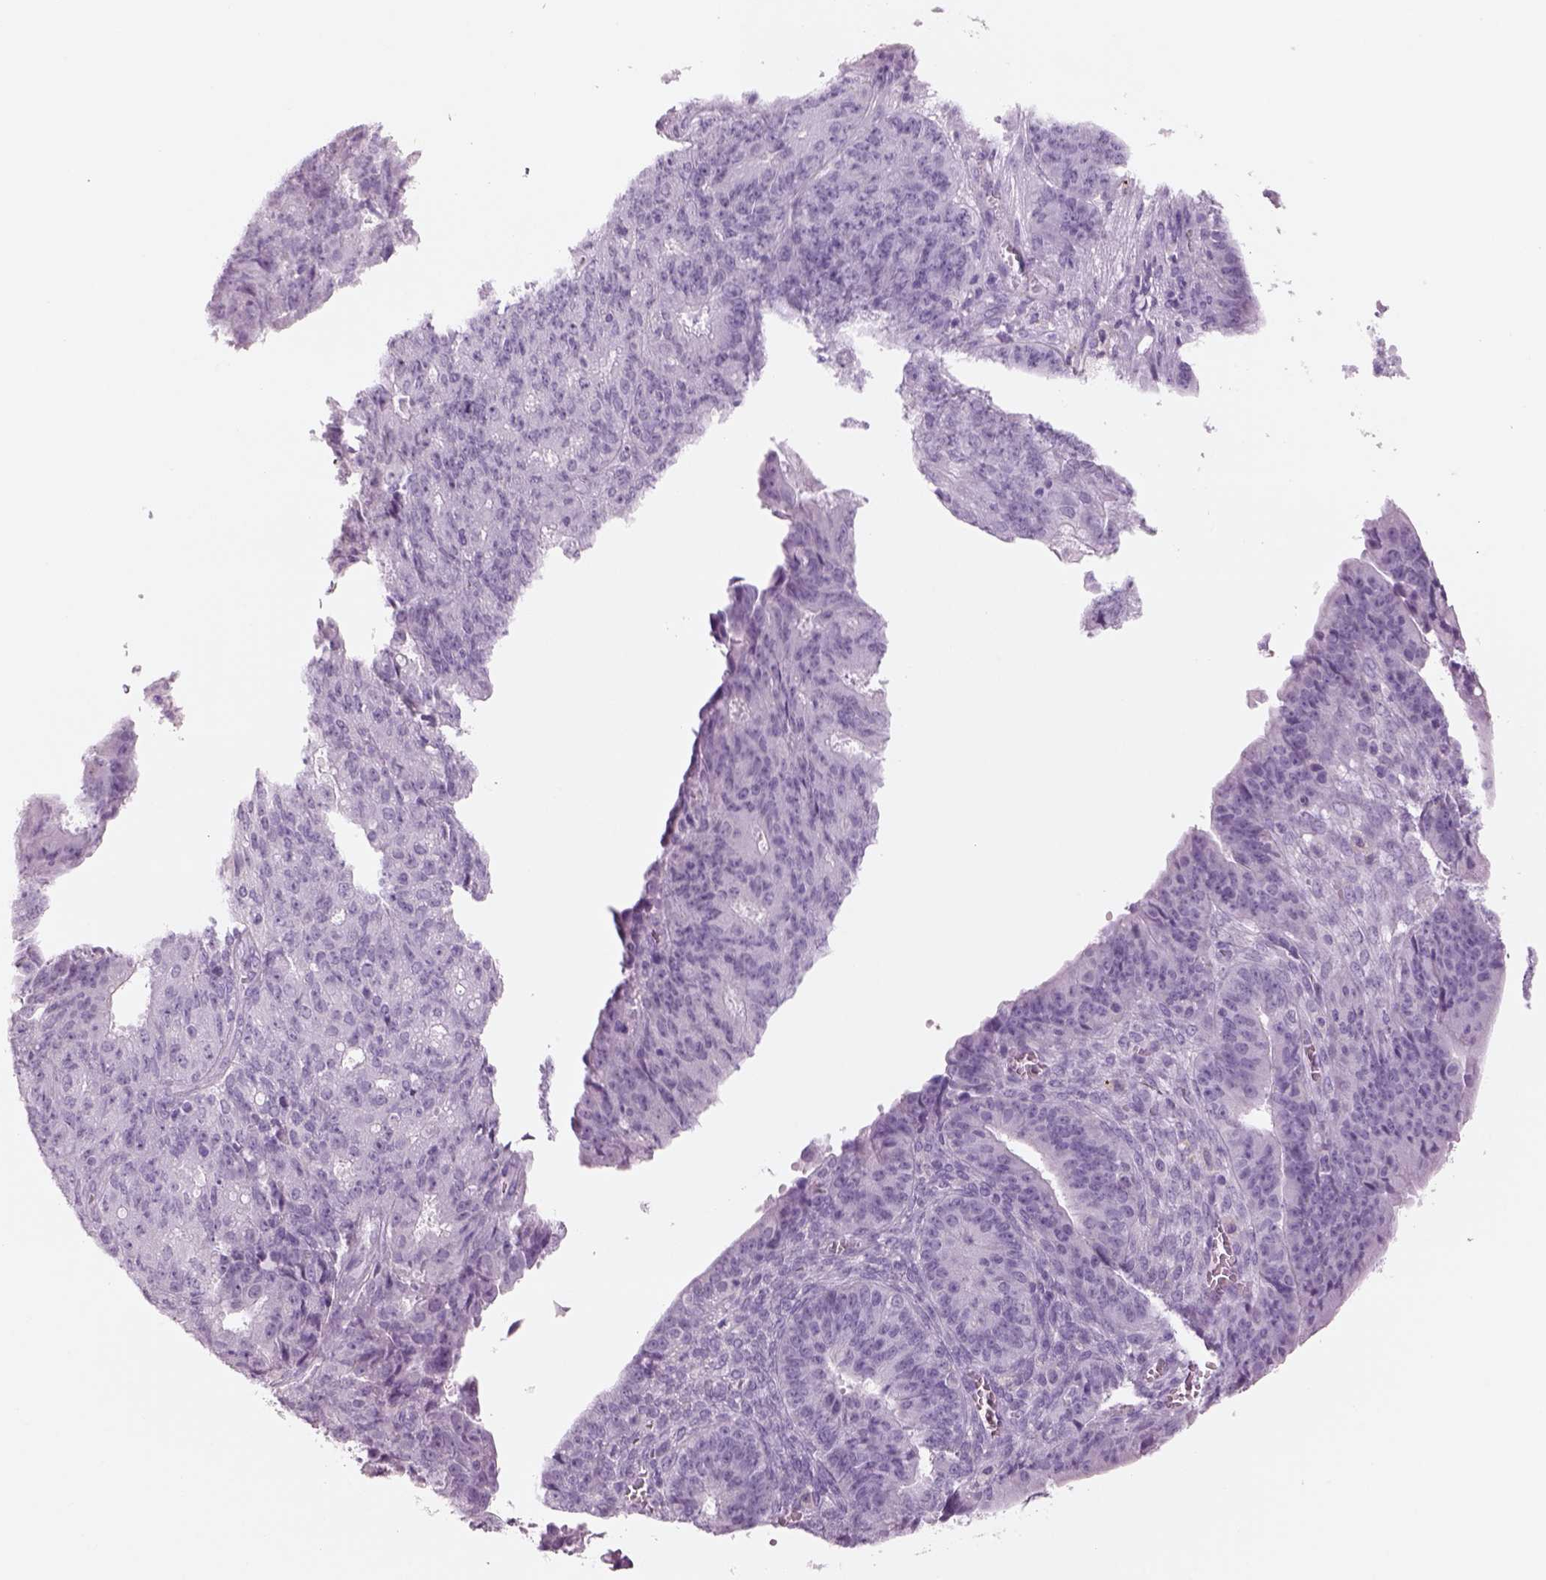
{"staining": {"intensity": "negative", "quantity": "none", "location": "none"}, "tissue": "ovarian cancer", "cell_type": "Tumor cells", "image_type": "cancer", "snomed": [{"axis": "morphology", "description": "Carcinoma, endometroid"}, {"axis": "topography", "description": "Ovary"}], "caption": "Human endometroid carcinoma (ovarian) stained for a protein using immunohistochemistry (IHC) demonstrates no positivity in tumor cells.", "gene": "RHO", "patient": {"sex": "female", "age": 42}}